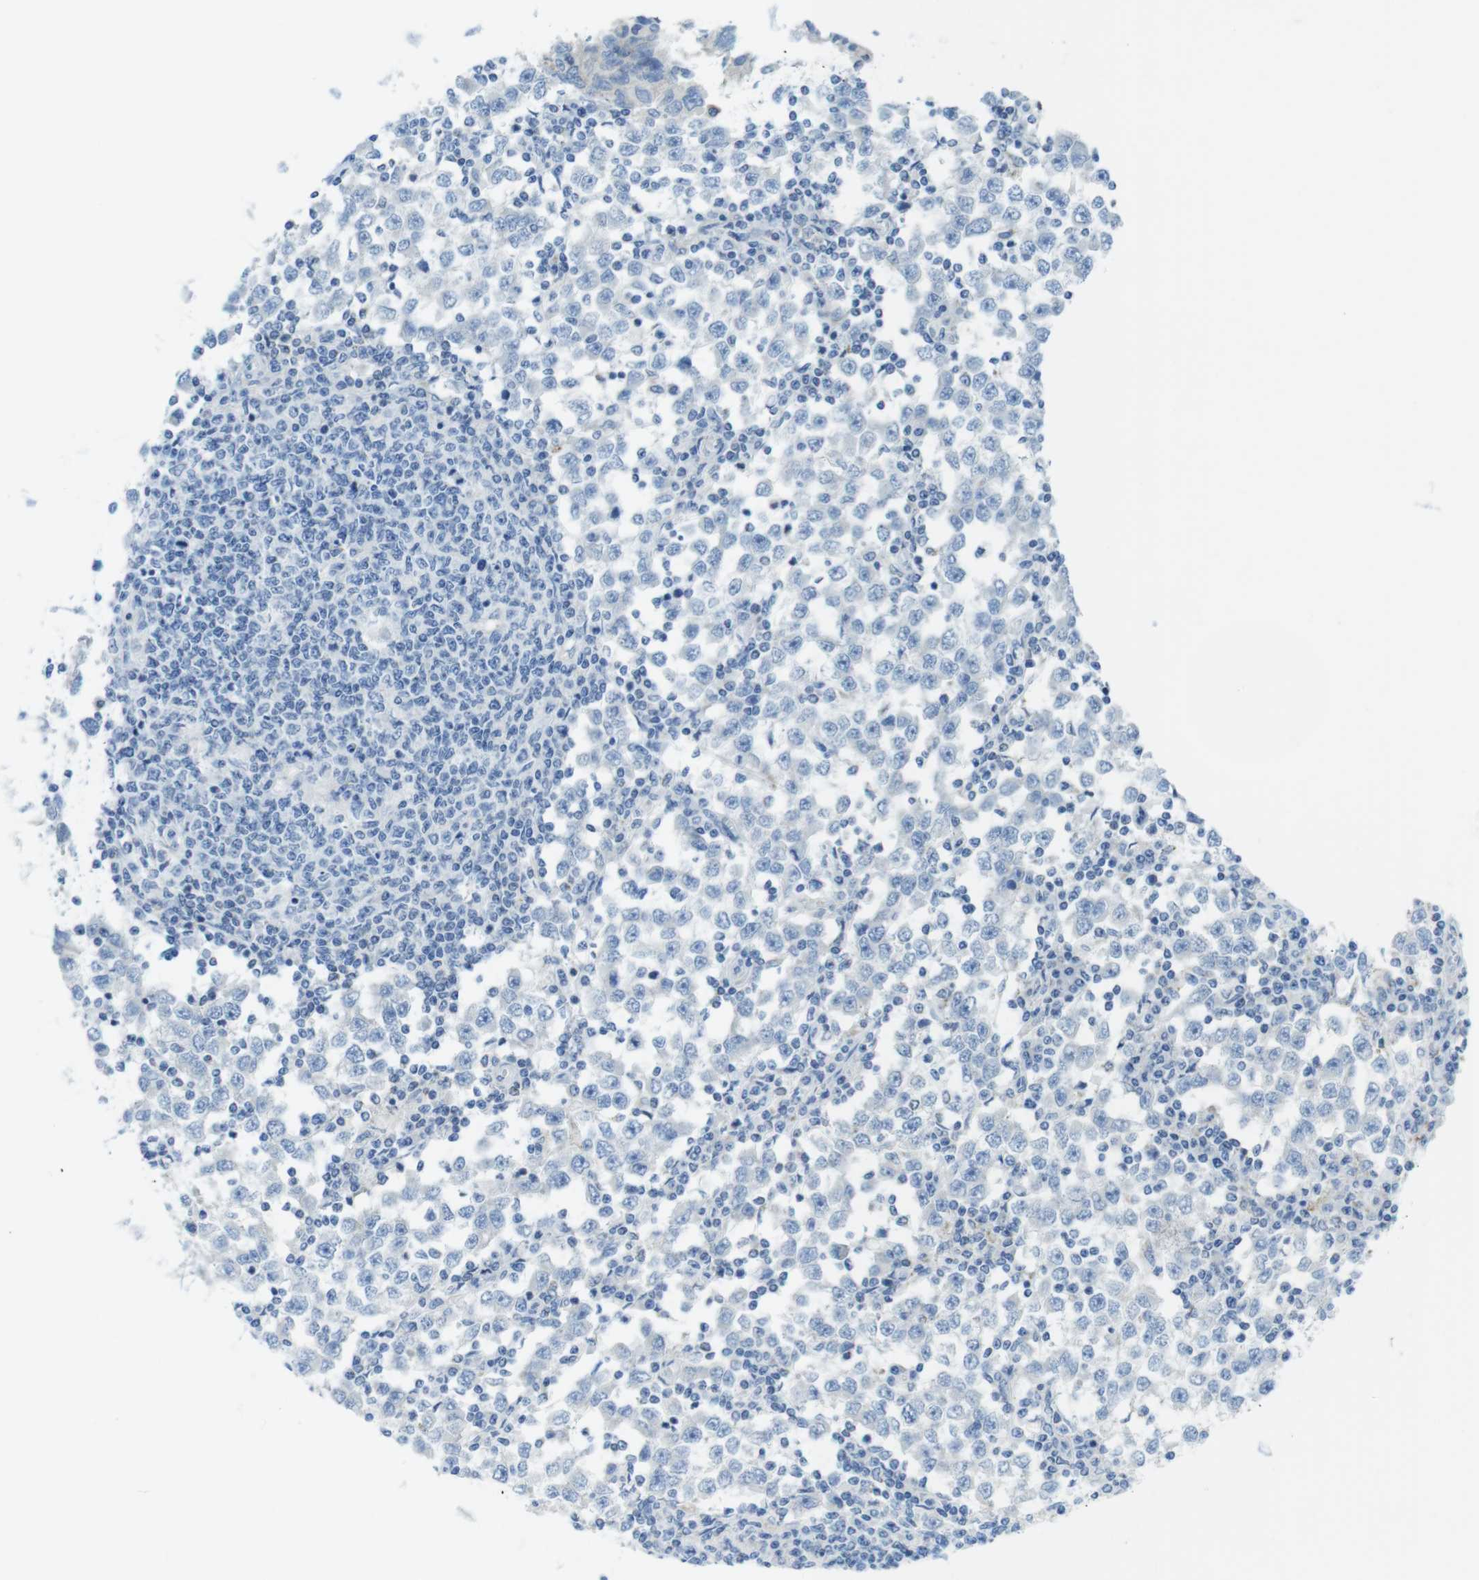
{"staining": {"intensity": "negative", "quantity": "none", "location": "none"}, "tissue": "testis cancer", "cell_type": "Tumor cells", "image_type": "cancer", "snomed": [{"axis": "morphology", "description": "Seminoma, NOS"}, {"axis": "topography", "description": "Testis"}], "caption": "The histopathology image reveals no significant positivity in tumor cells of testis seminoma.", "gene": "ASIC5", "patient": {"sex": "male", "age": 65}}